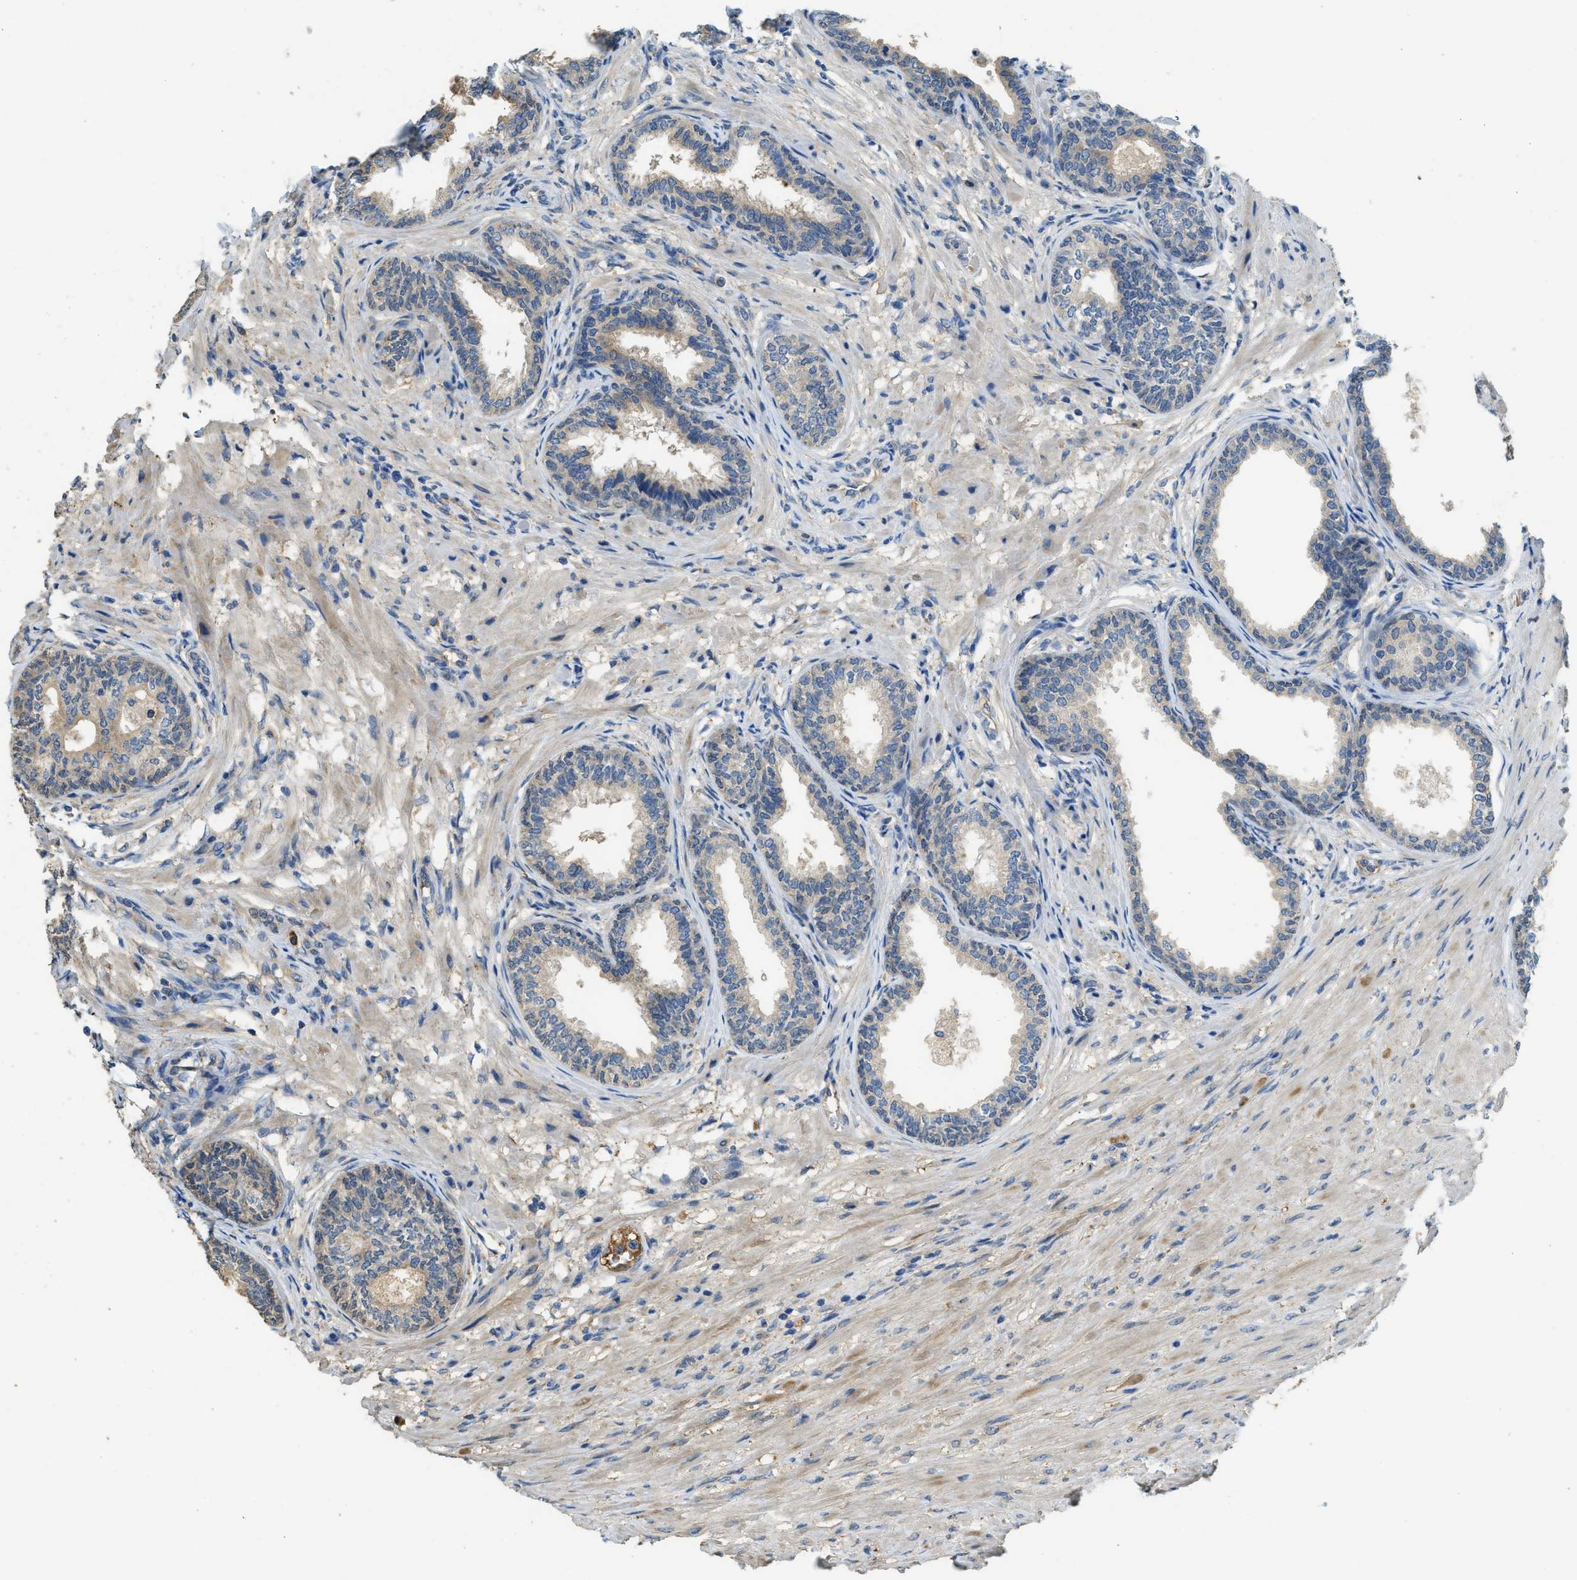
{"staining": {"intensity": "weak", "quantity": "25%-75%", "location": "cytoplasmic/membranous"}, "tissue": "prostate", "cell_type": "Glandular cells", "image_type": "normal", "snomed": [{"axis": "morphology", "description": "Normal tissue, NOS"}, {"axis": "topography", "description": "Prostate"}], "caption": "Glandular cells show low levels of weak cytoplasmic/membranous expression in about 25%-75% of cells in benign human prostate.", "gene": "RIPK2", "patient": {"sex": "male", "age": 76}}